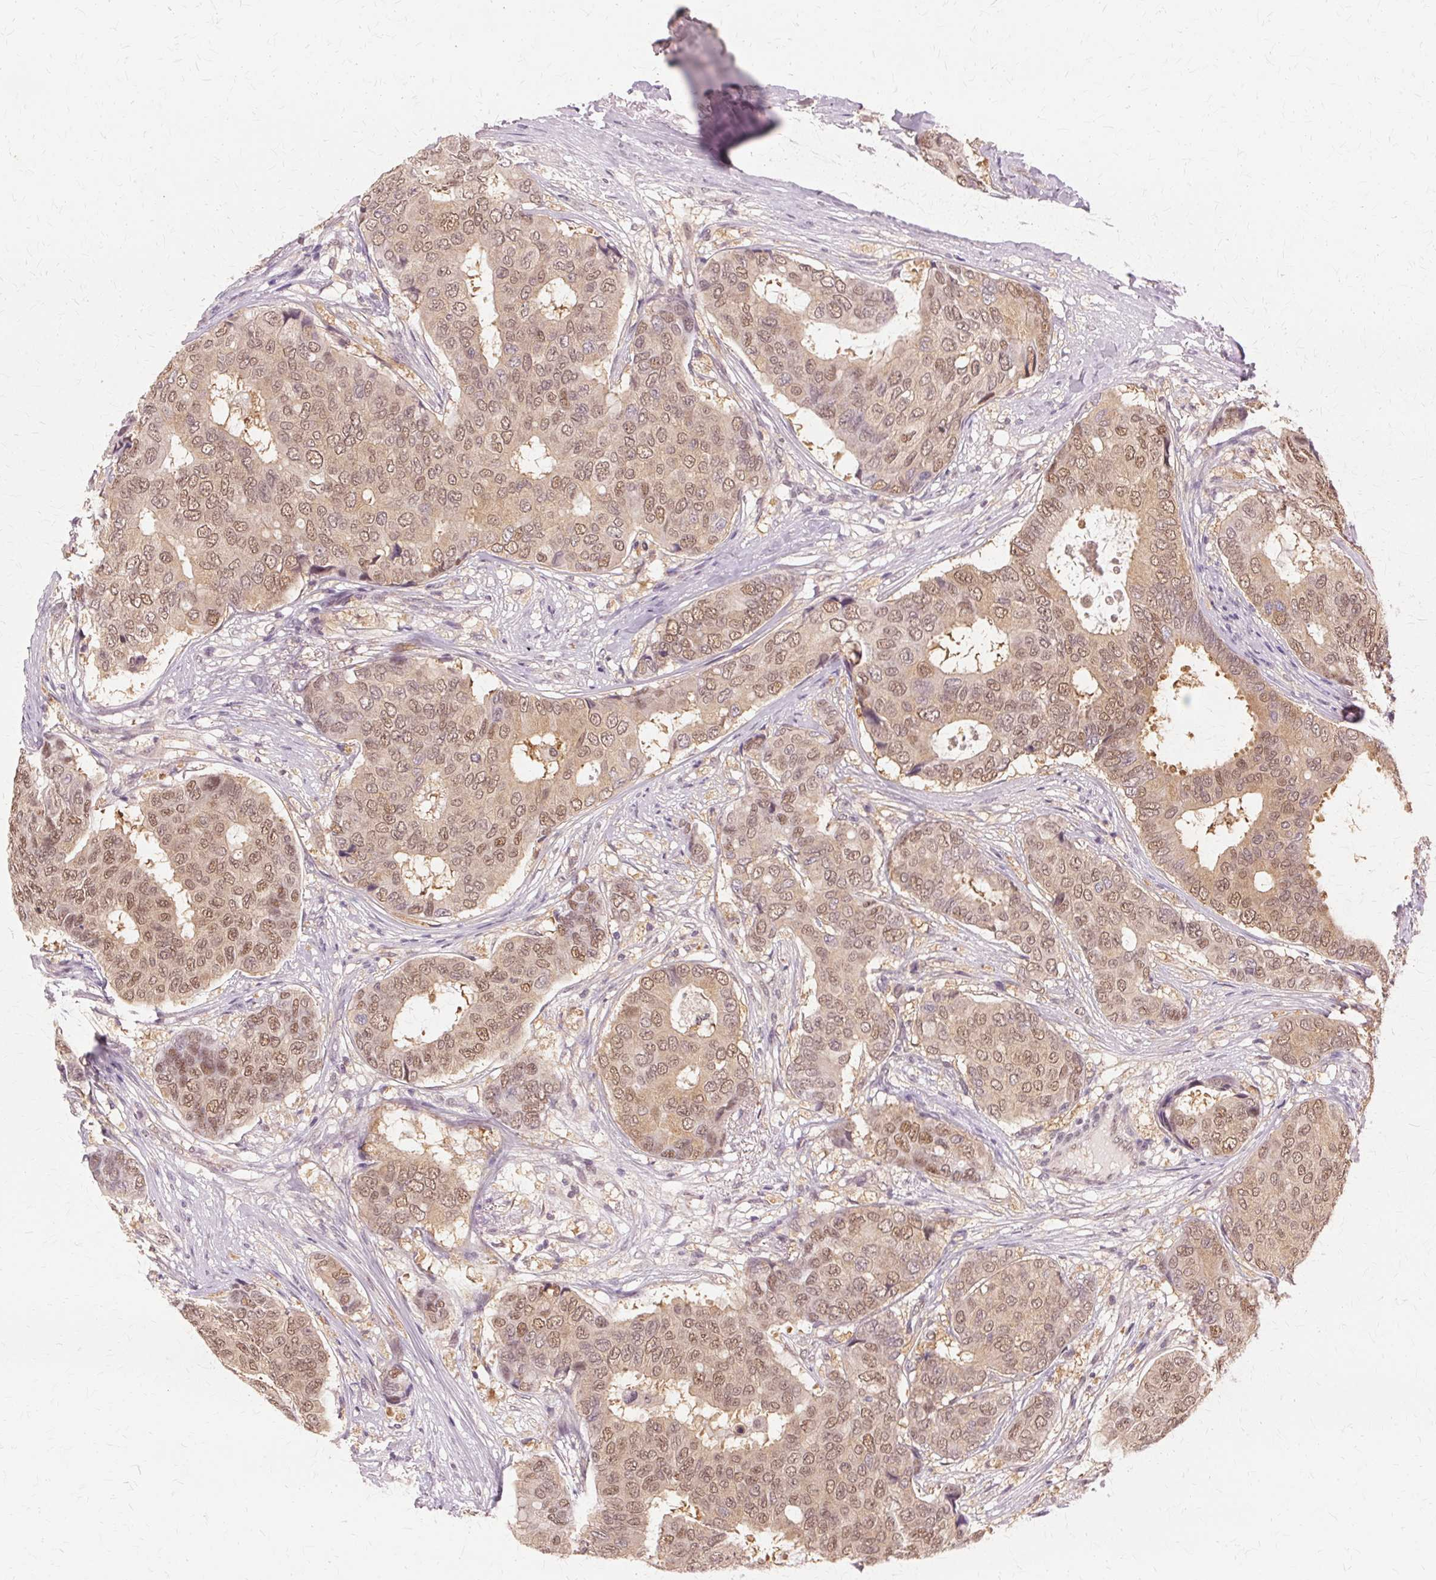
{"staining": {"intensity": "weak", "quantity": ">75%", "location": "nuclear"}, "tissue": "breast cancer", "cell_type": "Tumor cells", "image_type": "cancer", "snomed": [{"axis": "morphology", "description": "Duct carcinoma"}, {"axis": "topography", "description": "Breast"}], "caption": "Immunohistochemical staining of human infiltrating ductal carcinoma (breast) displays low levels of weak nuclear expression in about >75% of tumor cells. (DAB IHC, brown staining for protein, blue staining for nuclei).", "gene": "PRMT5", "patient": {"sex": "female", "age": 75}}